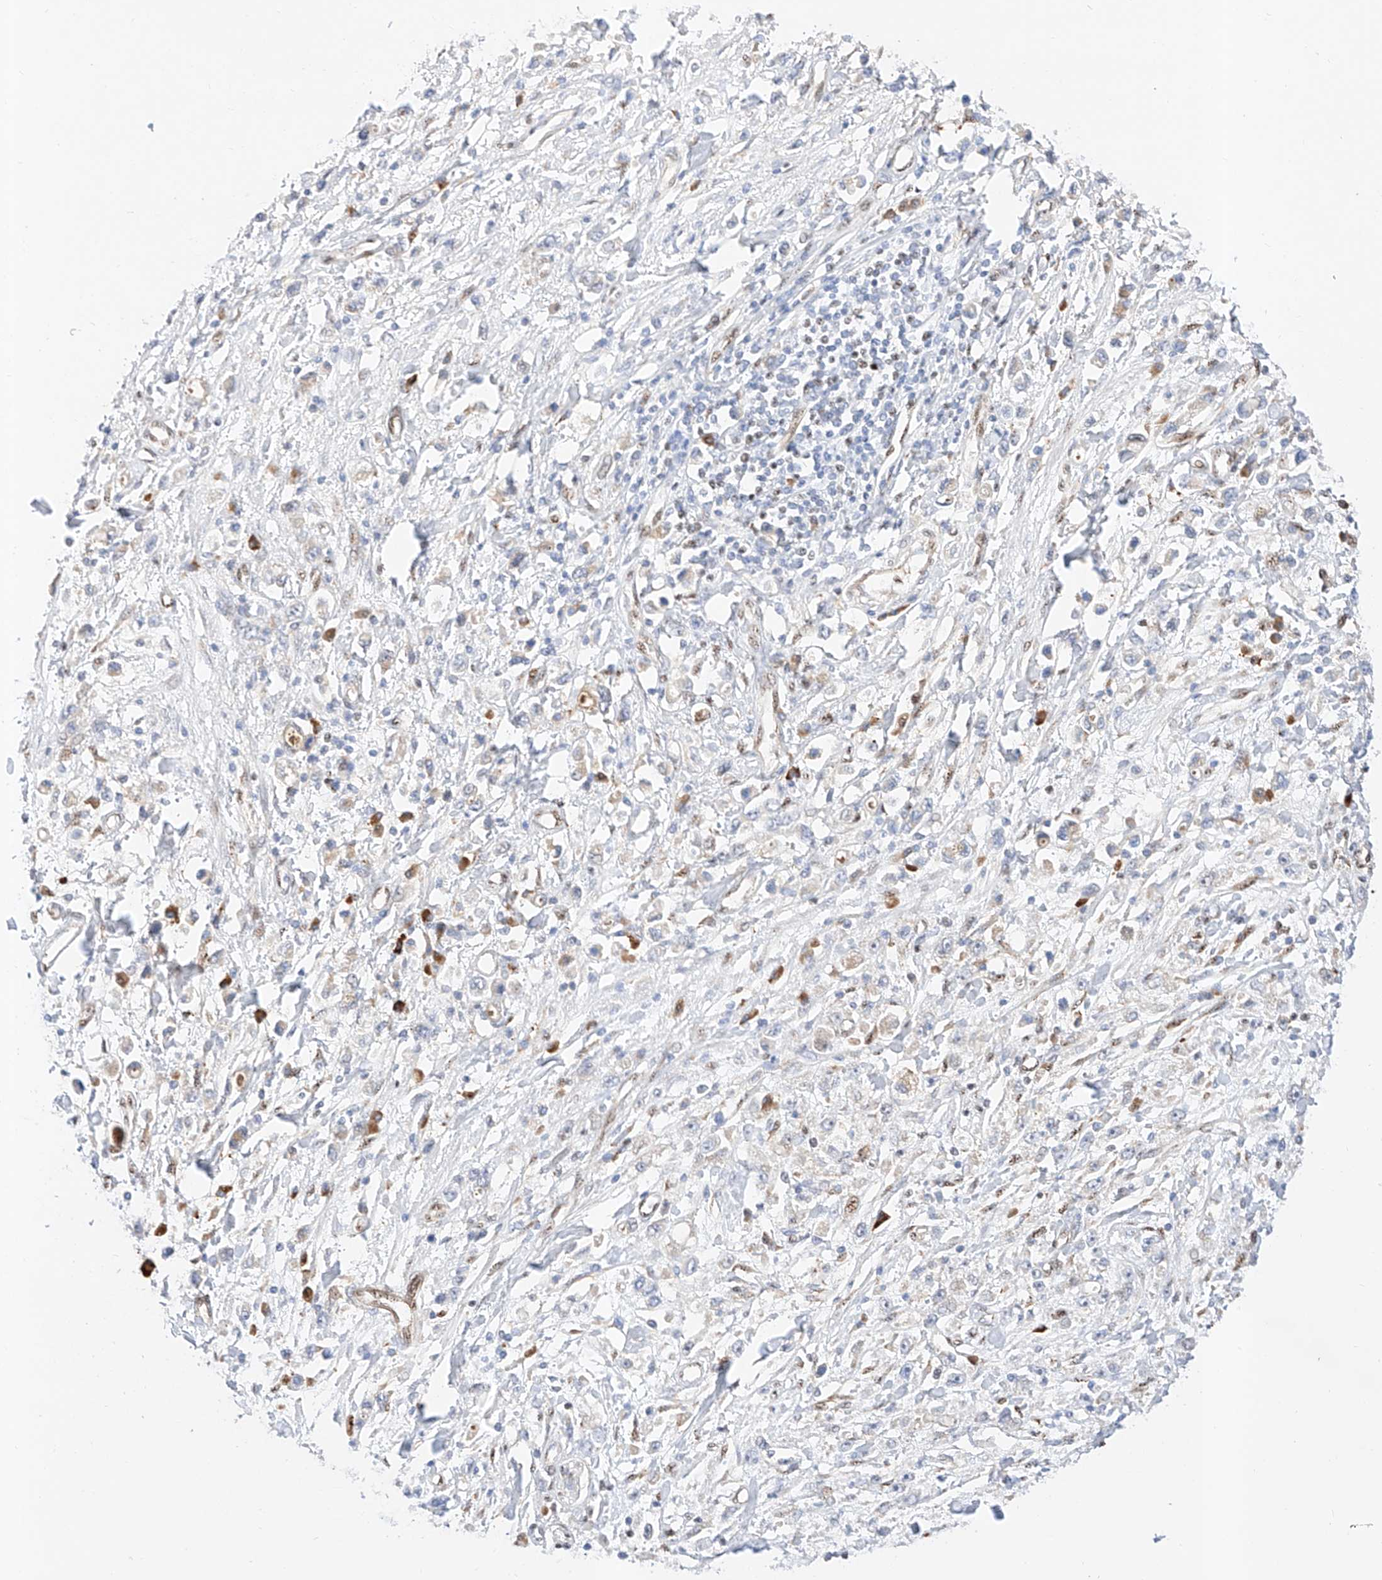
{"staining": {"intensity": "negative", "quantity": "none", "location": "none"}, "tissue": "stomach cancer", "cell_type": "Tumor cells", "image_type": "cancer", "snomed": [{"axis": "morphology", "description": "Adenocarcinoma, NOS"}, {"axis": "topography", "description": "Stomach"}], "caption": "This is a micrograph of immunohistochemistry (IHC) staining of stomach adenocarcinoma, which shows no staining in tumor cells. (DAB IHC visualized using brightfield microscopy, high magnification).", "gene": "ATXN7L2", "patient": {"sex": "female", "age": 59}}